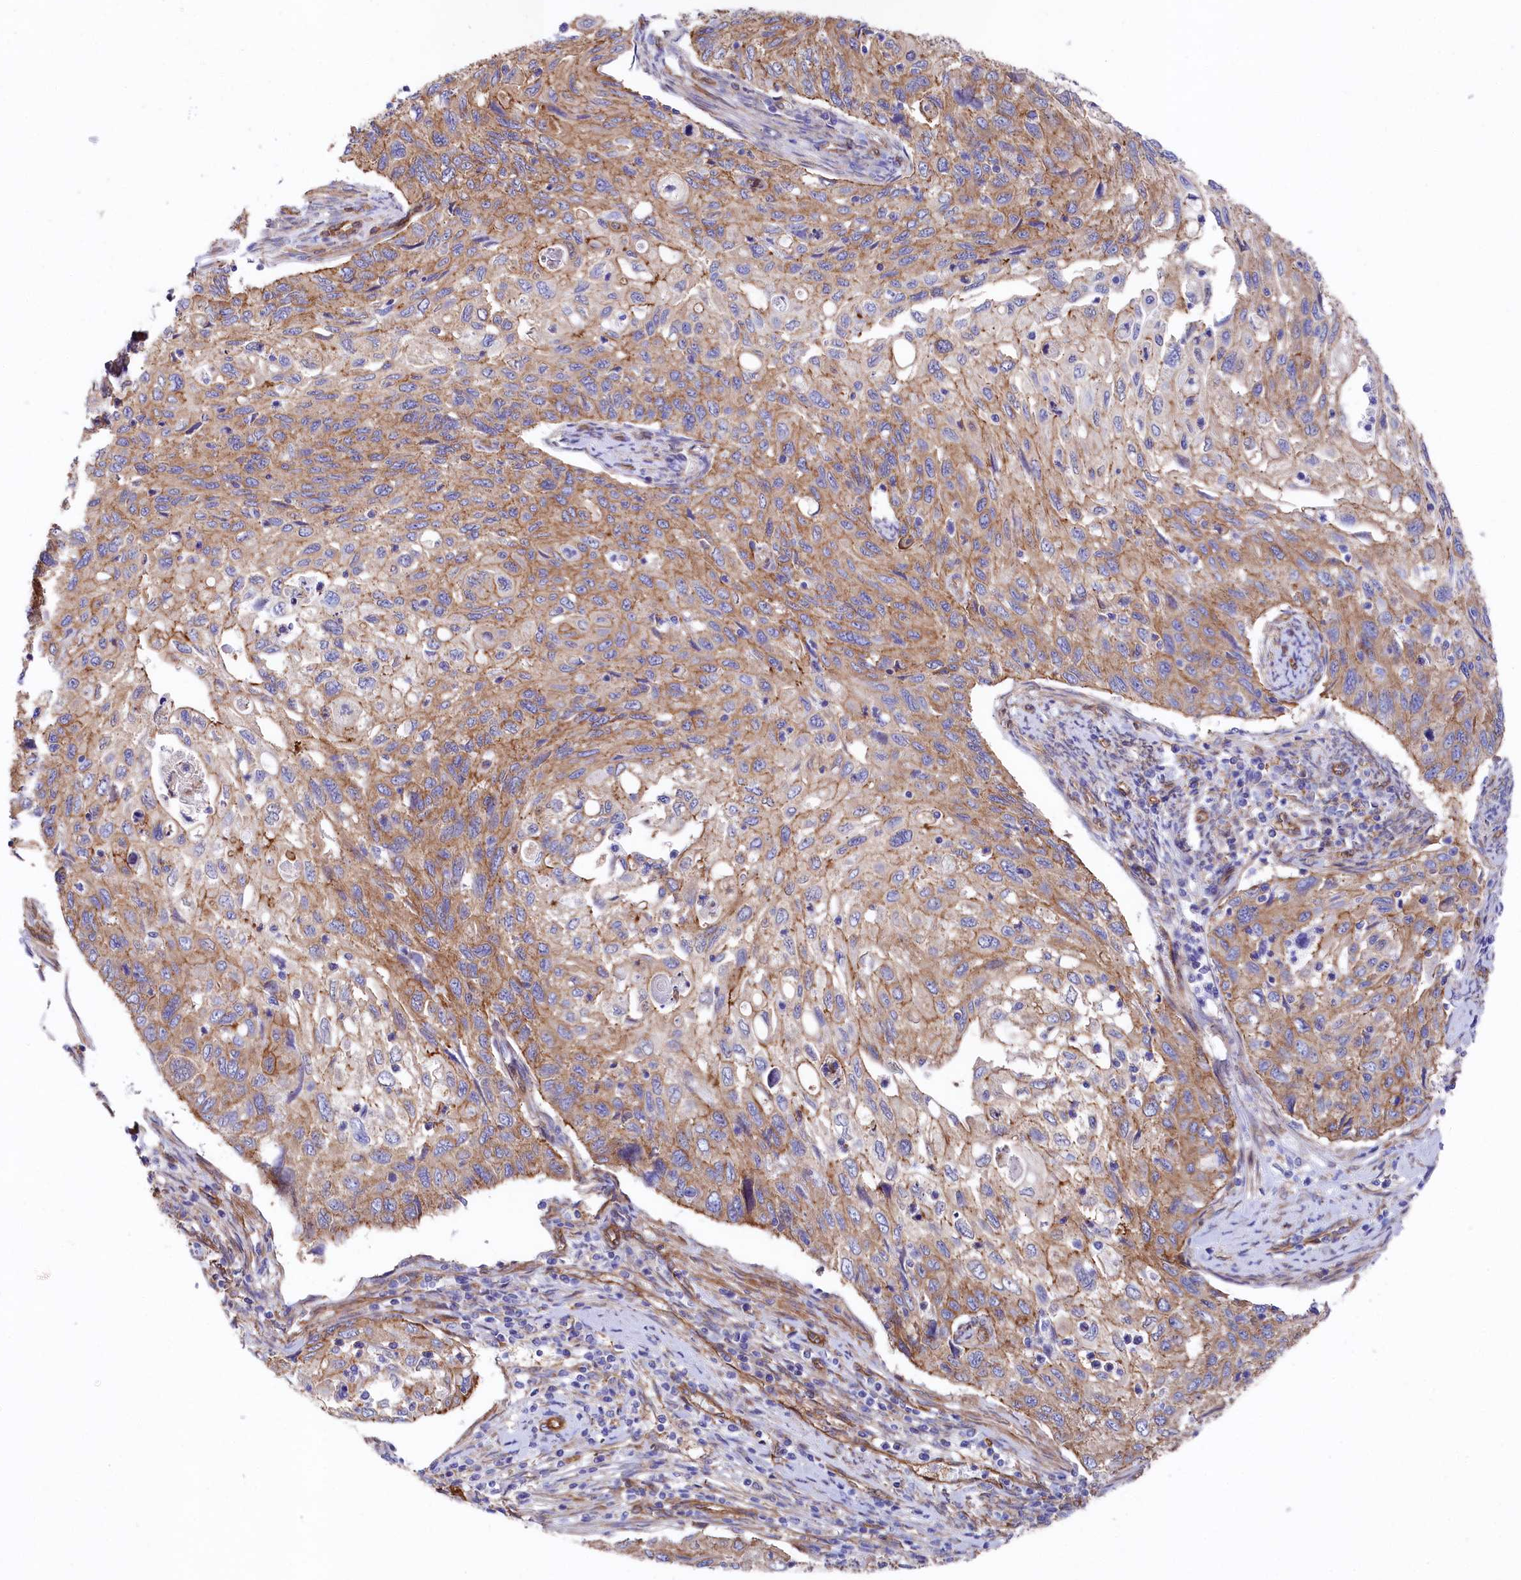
{"staining": {"intensity": "moderate", "quantity": ">75%", "location": "cytoplasmic/membranous"}, "tissue": "cervical cancer", "cell_type": "Tumor cells", "image_type": "cancer", "snomed": [{"axis": "morphology", "description": "Squamous cell carcinoma, NOS"}, {"axis": "topography", "description": "Cervix"}], "caption": "Immunohistochemistry (DAB) staining of human cervical cancer displays moderate cytoplasmic/membranous protein staining in approximately >75% of tumor cells.", "gene": "TNKS1BP1", "patient": {"sex": "female", "age": 70}}